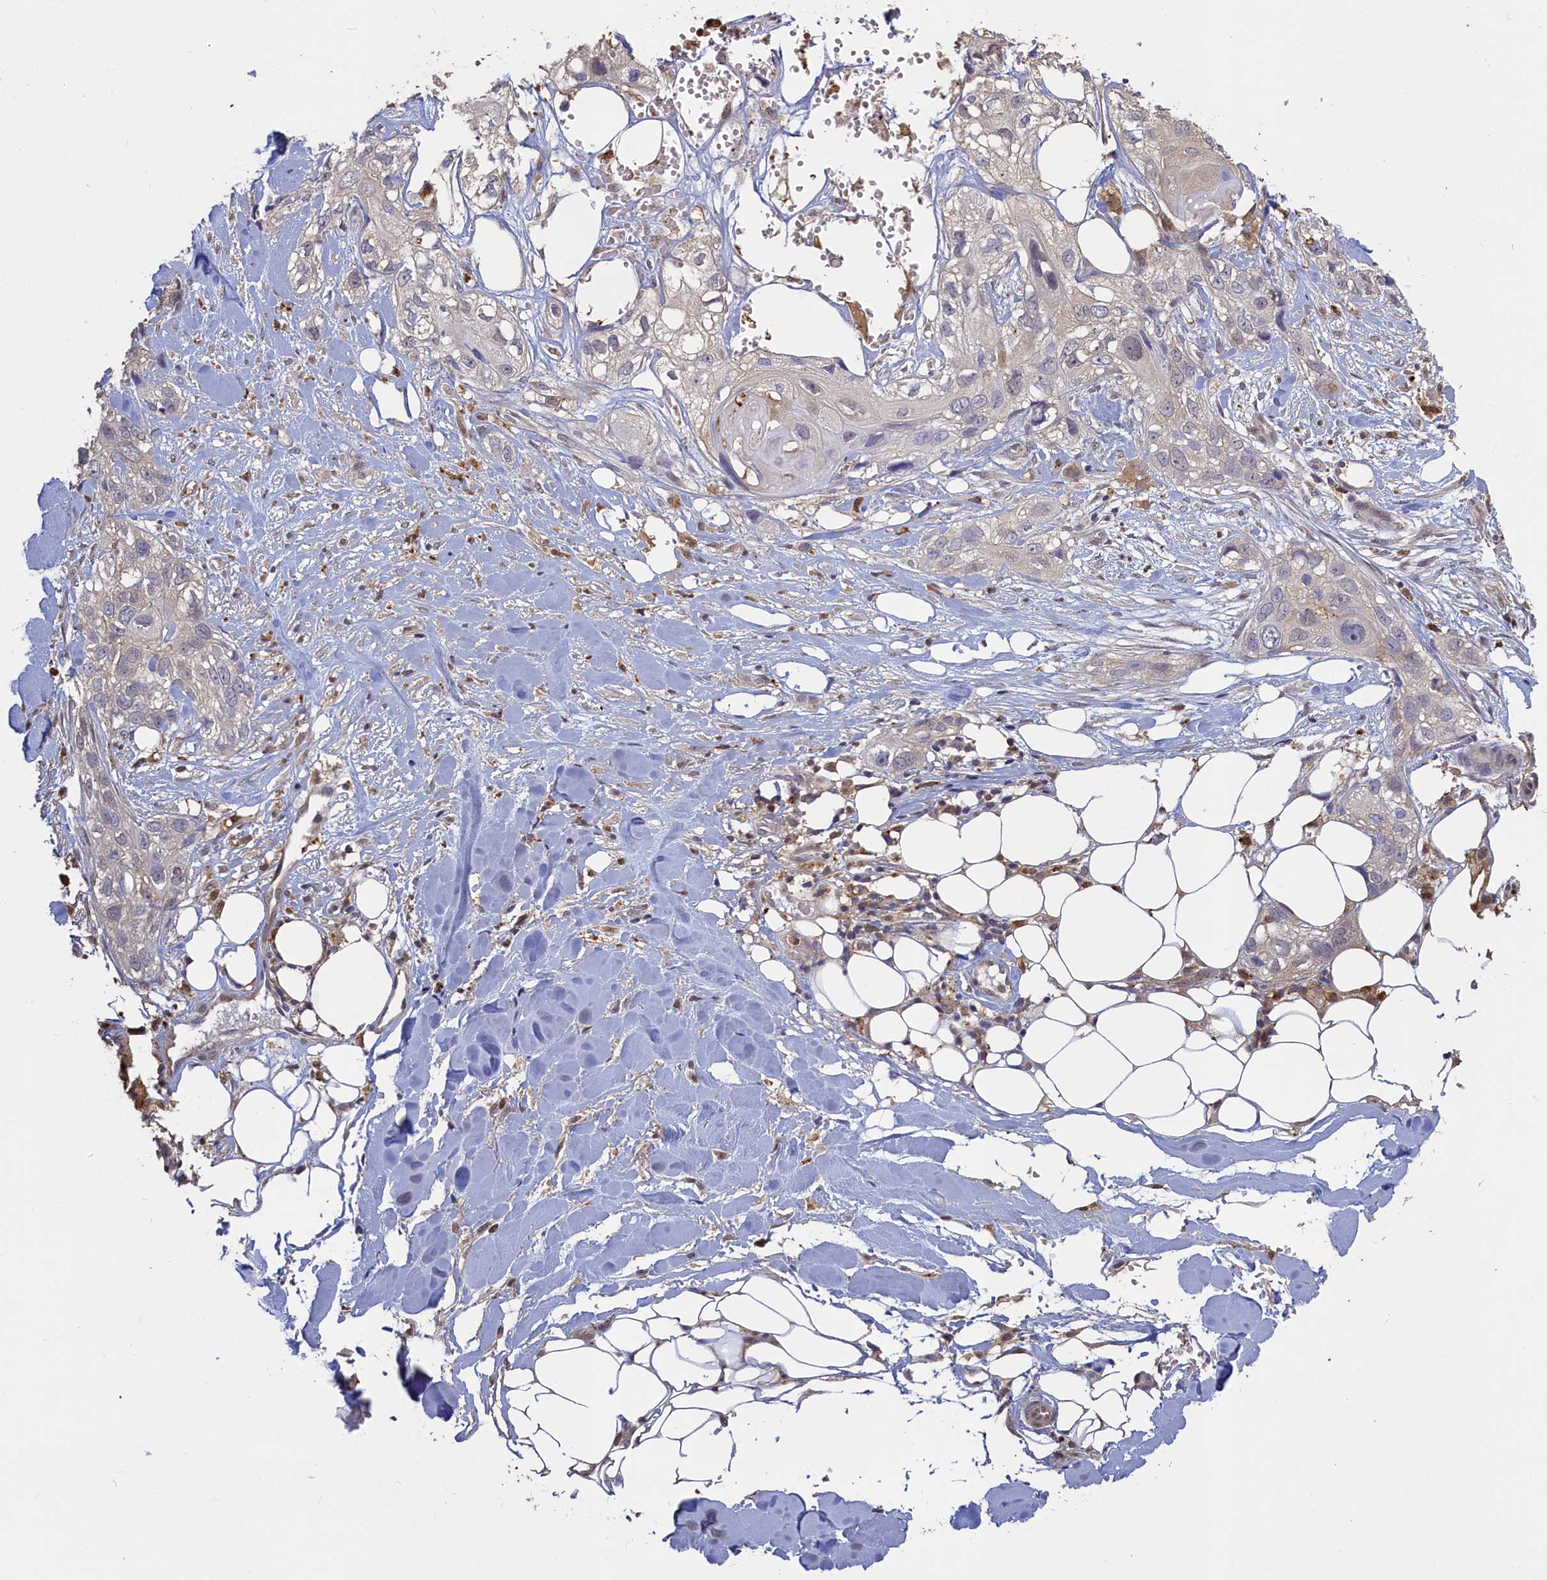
{"staining": {"intensity": "negative", "quantity": "none", "location": "none"}, "tissue": "skin cancer", "cell_type": "Tumor cells", "image_type": "cancer", "snomed": [{"axis": "morphology", "description": "Normal tissue, NOS"}, {"axis": "morphology", "description": "Squamous cell carcinoma, NOS"}, {"axis": "topography", "description": "Skin"}], "caption": "Immunohistochemistry of human skin squamous cell carcinoma demonstrates no expression in tumor cells.", "gene": "UCHL3", "patient": {"sex": "male", "age": 72}}